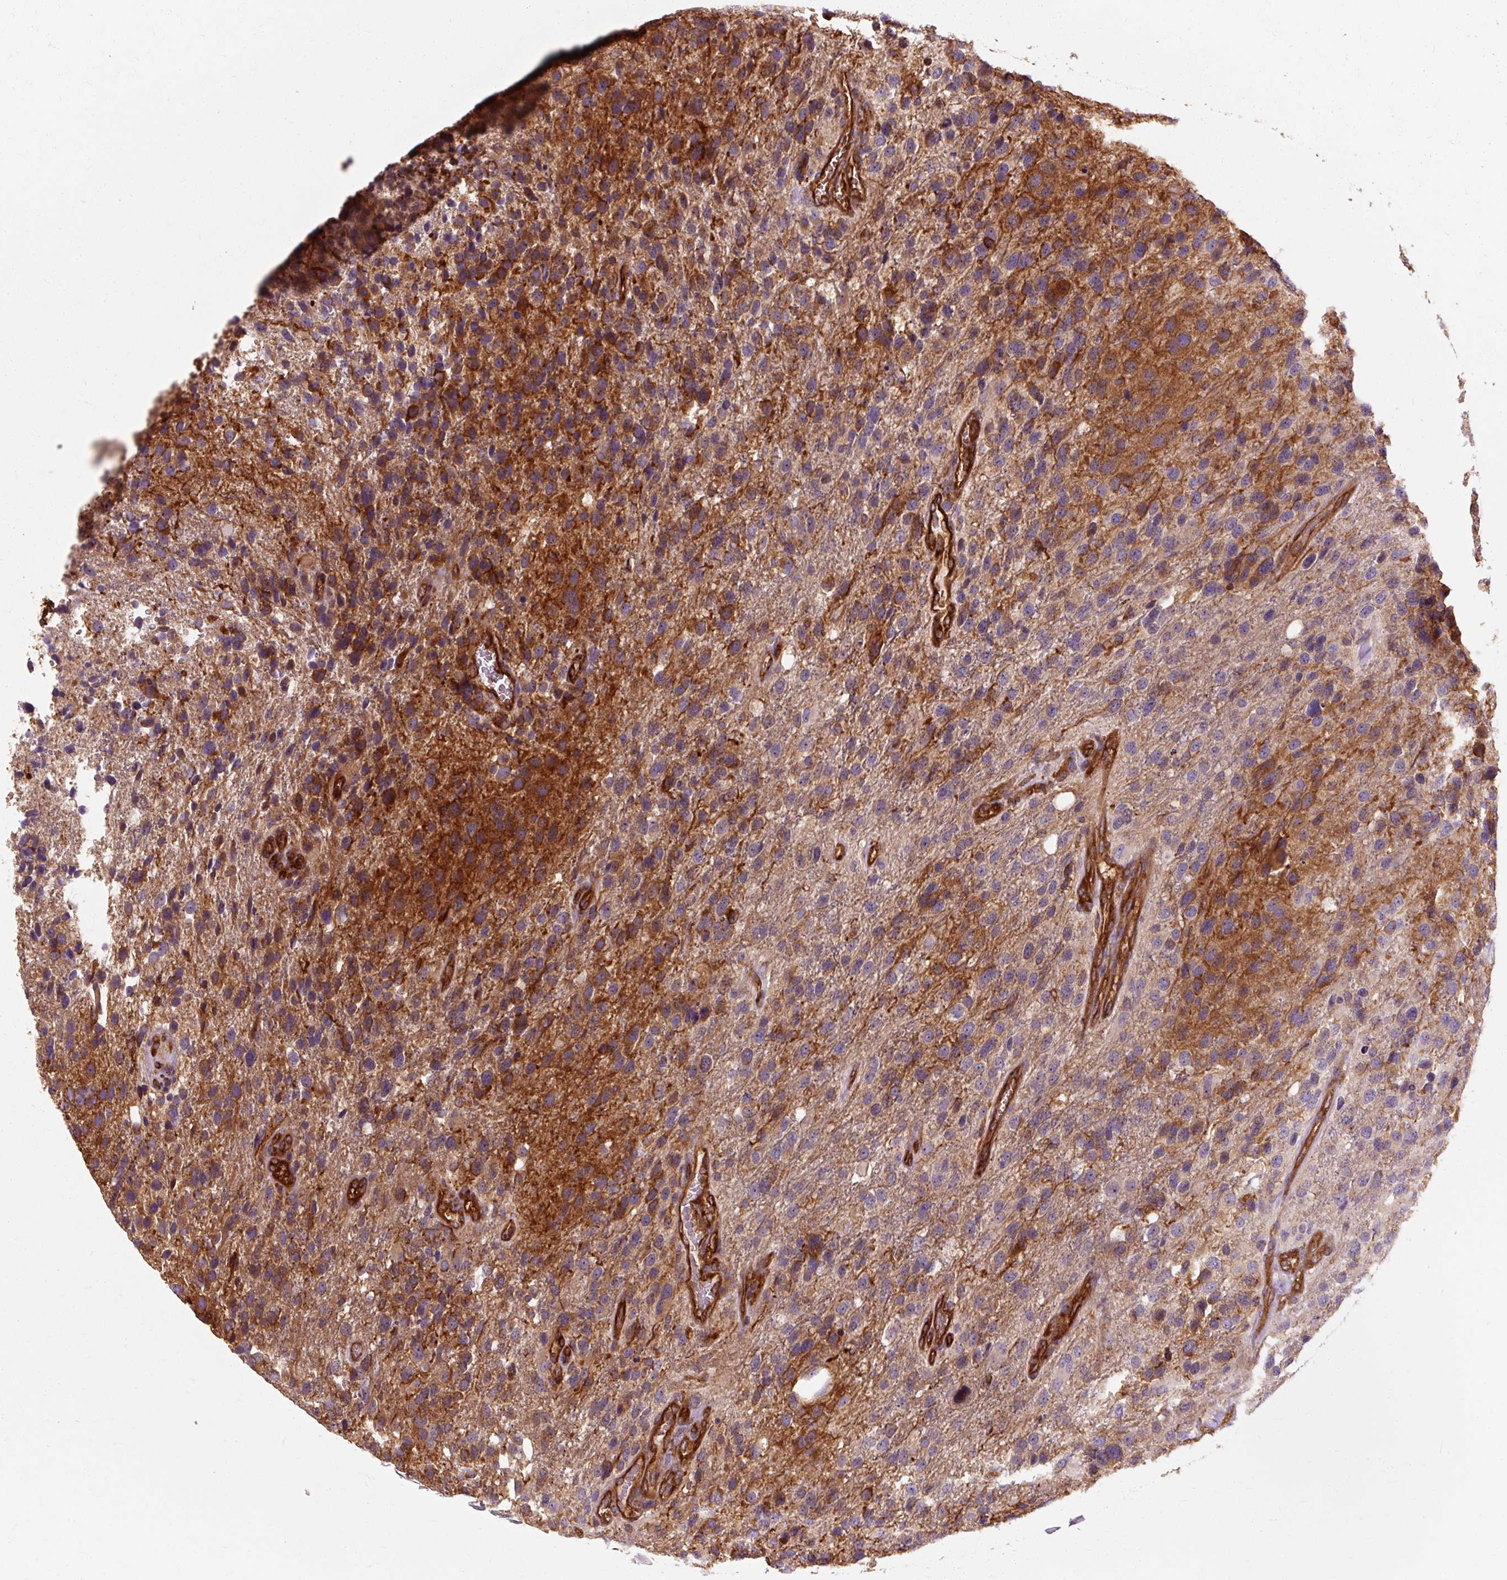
{"staining": {"intensity": "moderate", "quantity": ">75%", "location": "cytoplasmic/membranous"}, "tissue": "glioma", "cell_type": "Tumor cells", "image_type": "cancer", "snomed": [{"axis": "morphology", "description": "Glioma, malignant, High grade"}, {"axis": "topography", "description": "Brain"}], "caption": "High-grade glioma (malignant) stained with DAB IHC demonstrates medium levels of moderate cytoplasmic/membranous expression in about >75% of tumor cells.", "gene": "TBC1D4", "patient": {"sex": "female", "age": 58}}